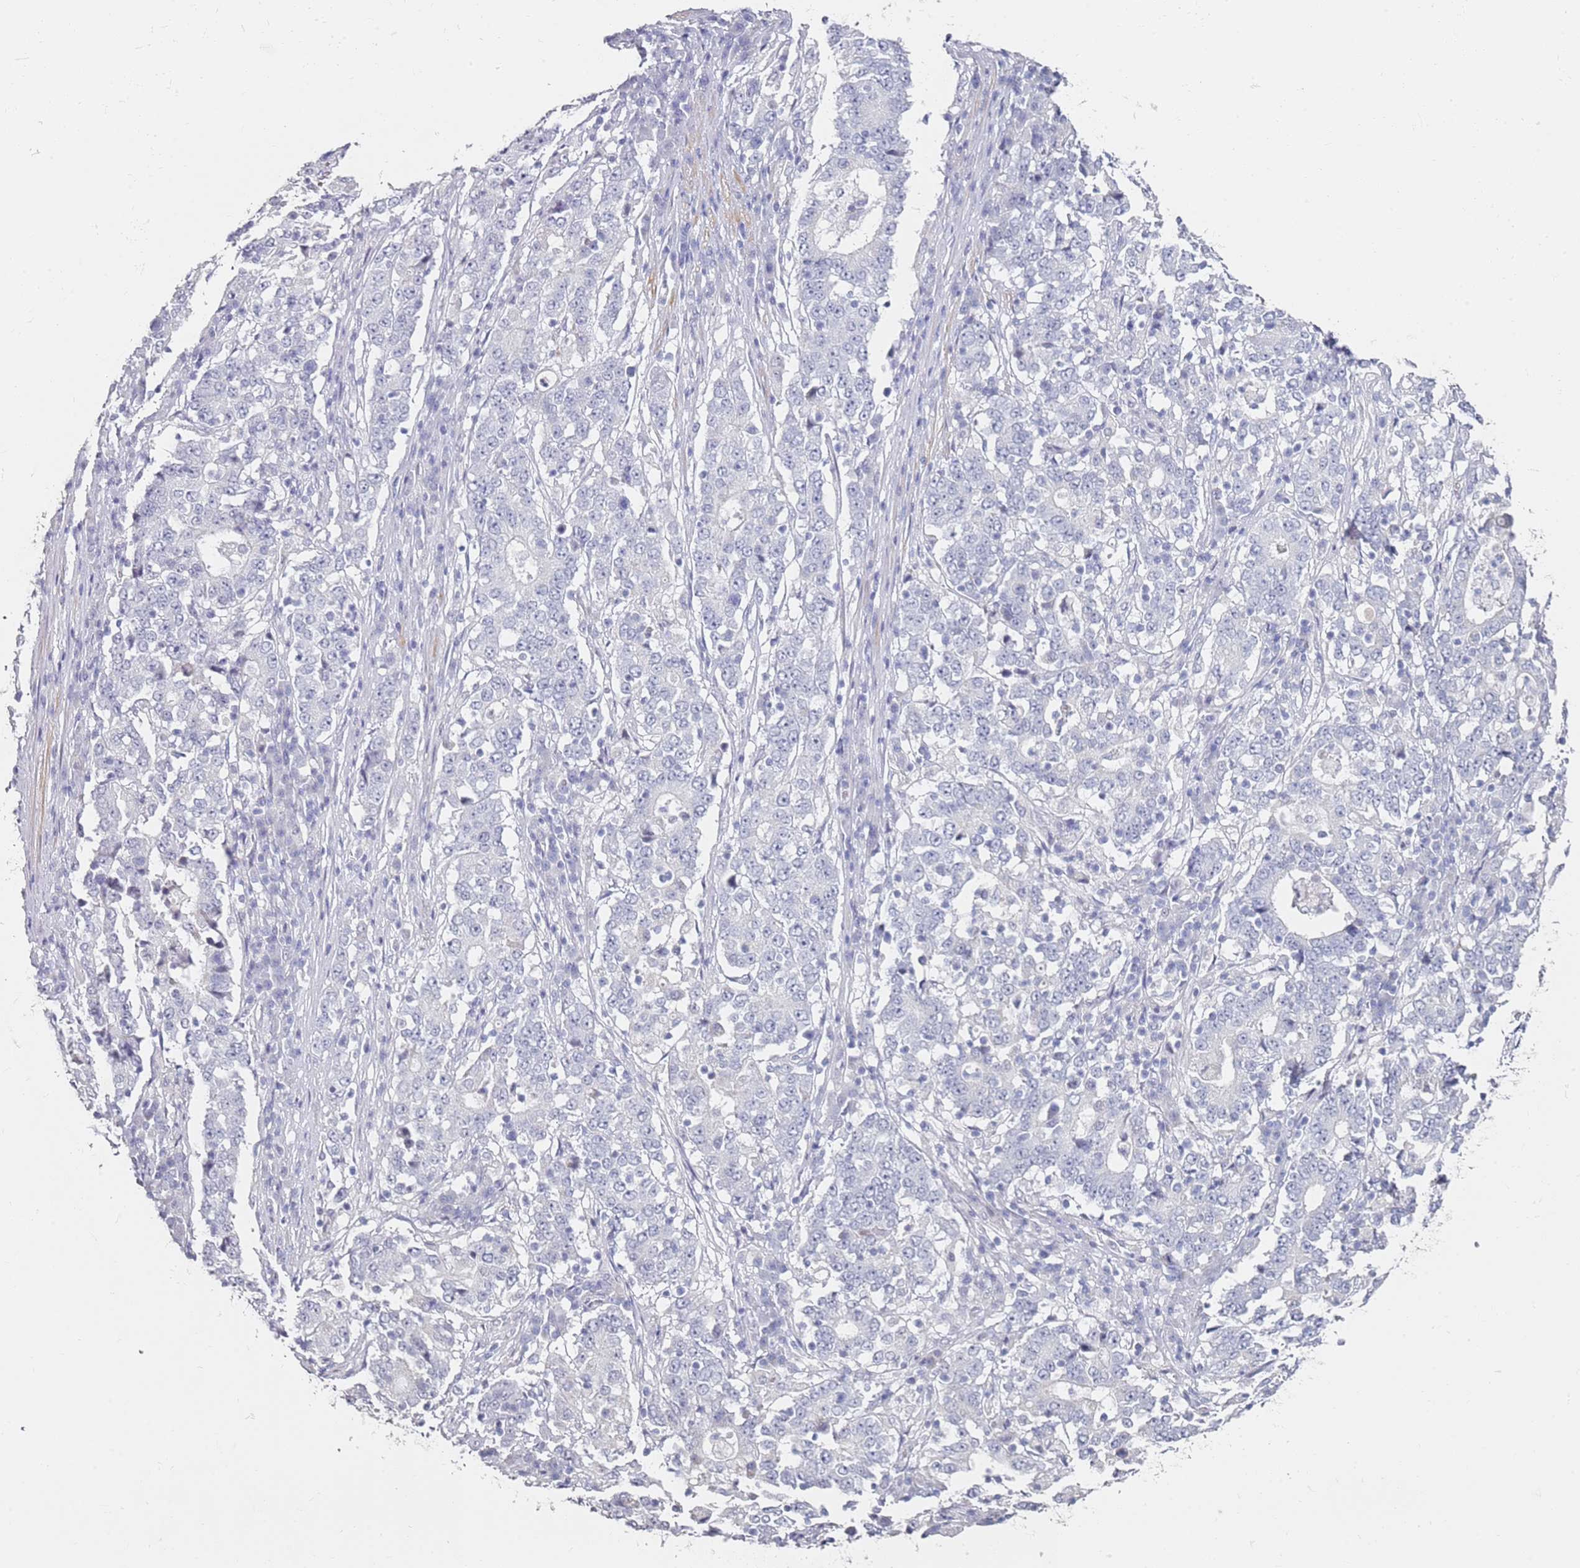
{"staining": {"intensity": "negative", "quantity": "none", "location": "none"}, "tissue": "stomach cancer", "cell_type": "Tumor cells", "image_type": "cancer", "snomed": [{"axis": "morphology", "description": "Adenocarcinoma, NOS"}, {"axis": "topography", "description": "Stomach"}], "caption": "Stomach adenocarcinoma stained for a protein using immunohistochemistry displays no expression tumor cells.", "gene": "DNAH11", "patient": {"sex": "male", "age": 59}}